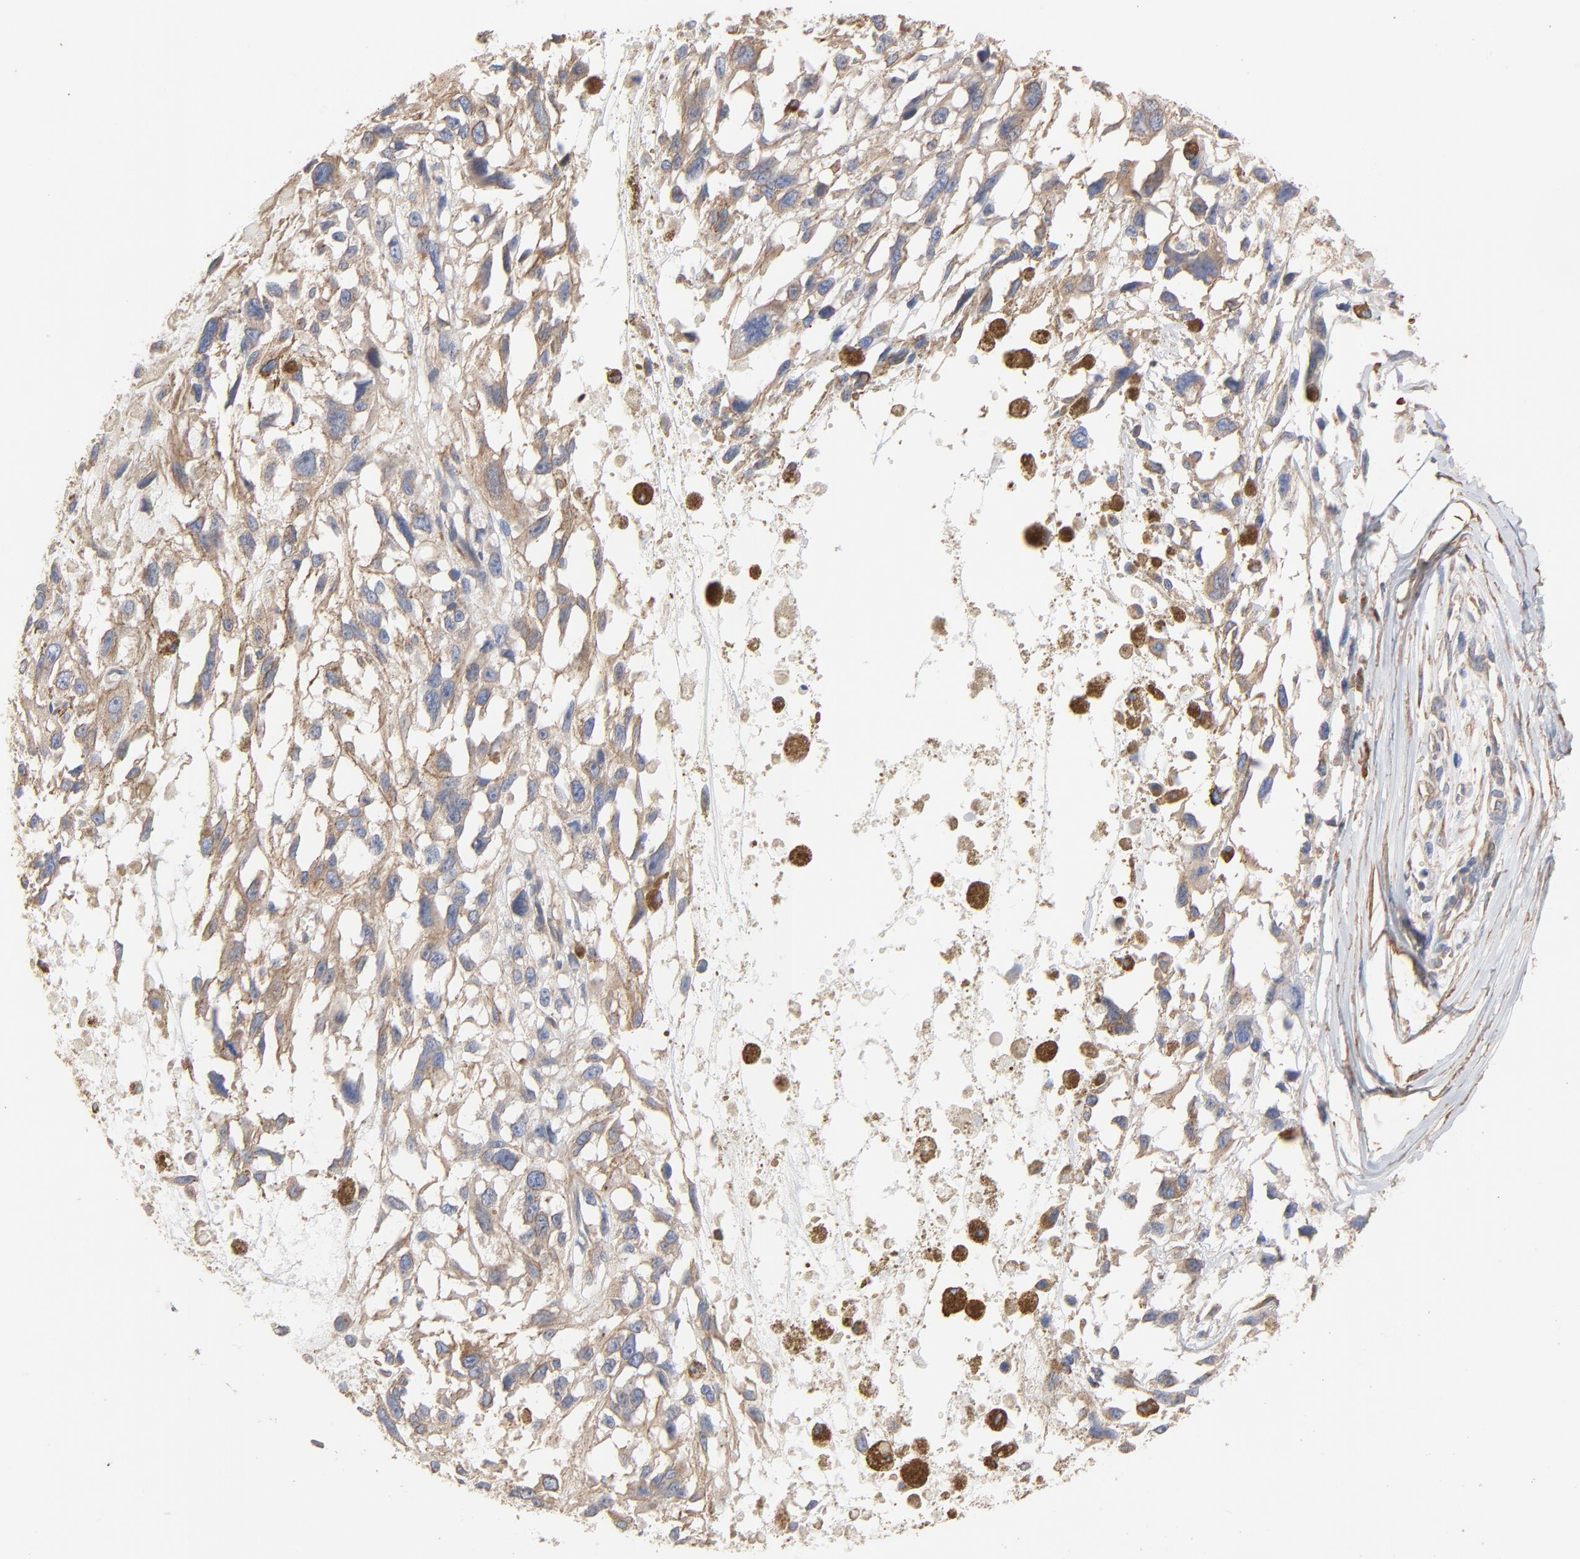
{"staining": {"intensity": "negative", "quantity": "none", "location": "none"}, "tissue": "melanoma", "cell_type": "Tumor cells", "image_type": "cancer", "snomed": [{"axis": "morphology", "description": "Malignant melanoma, Metastatic site"}, {"axis": "topography", "description": "Lymph node"}], "caption": "Malignant melanoma (metastatic site) stained for a protein using immunohistochemistry demonstrates no staining tumor cells.", "gene": "ABCD4", "patient": {"sex": "male", "age": 59}}